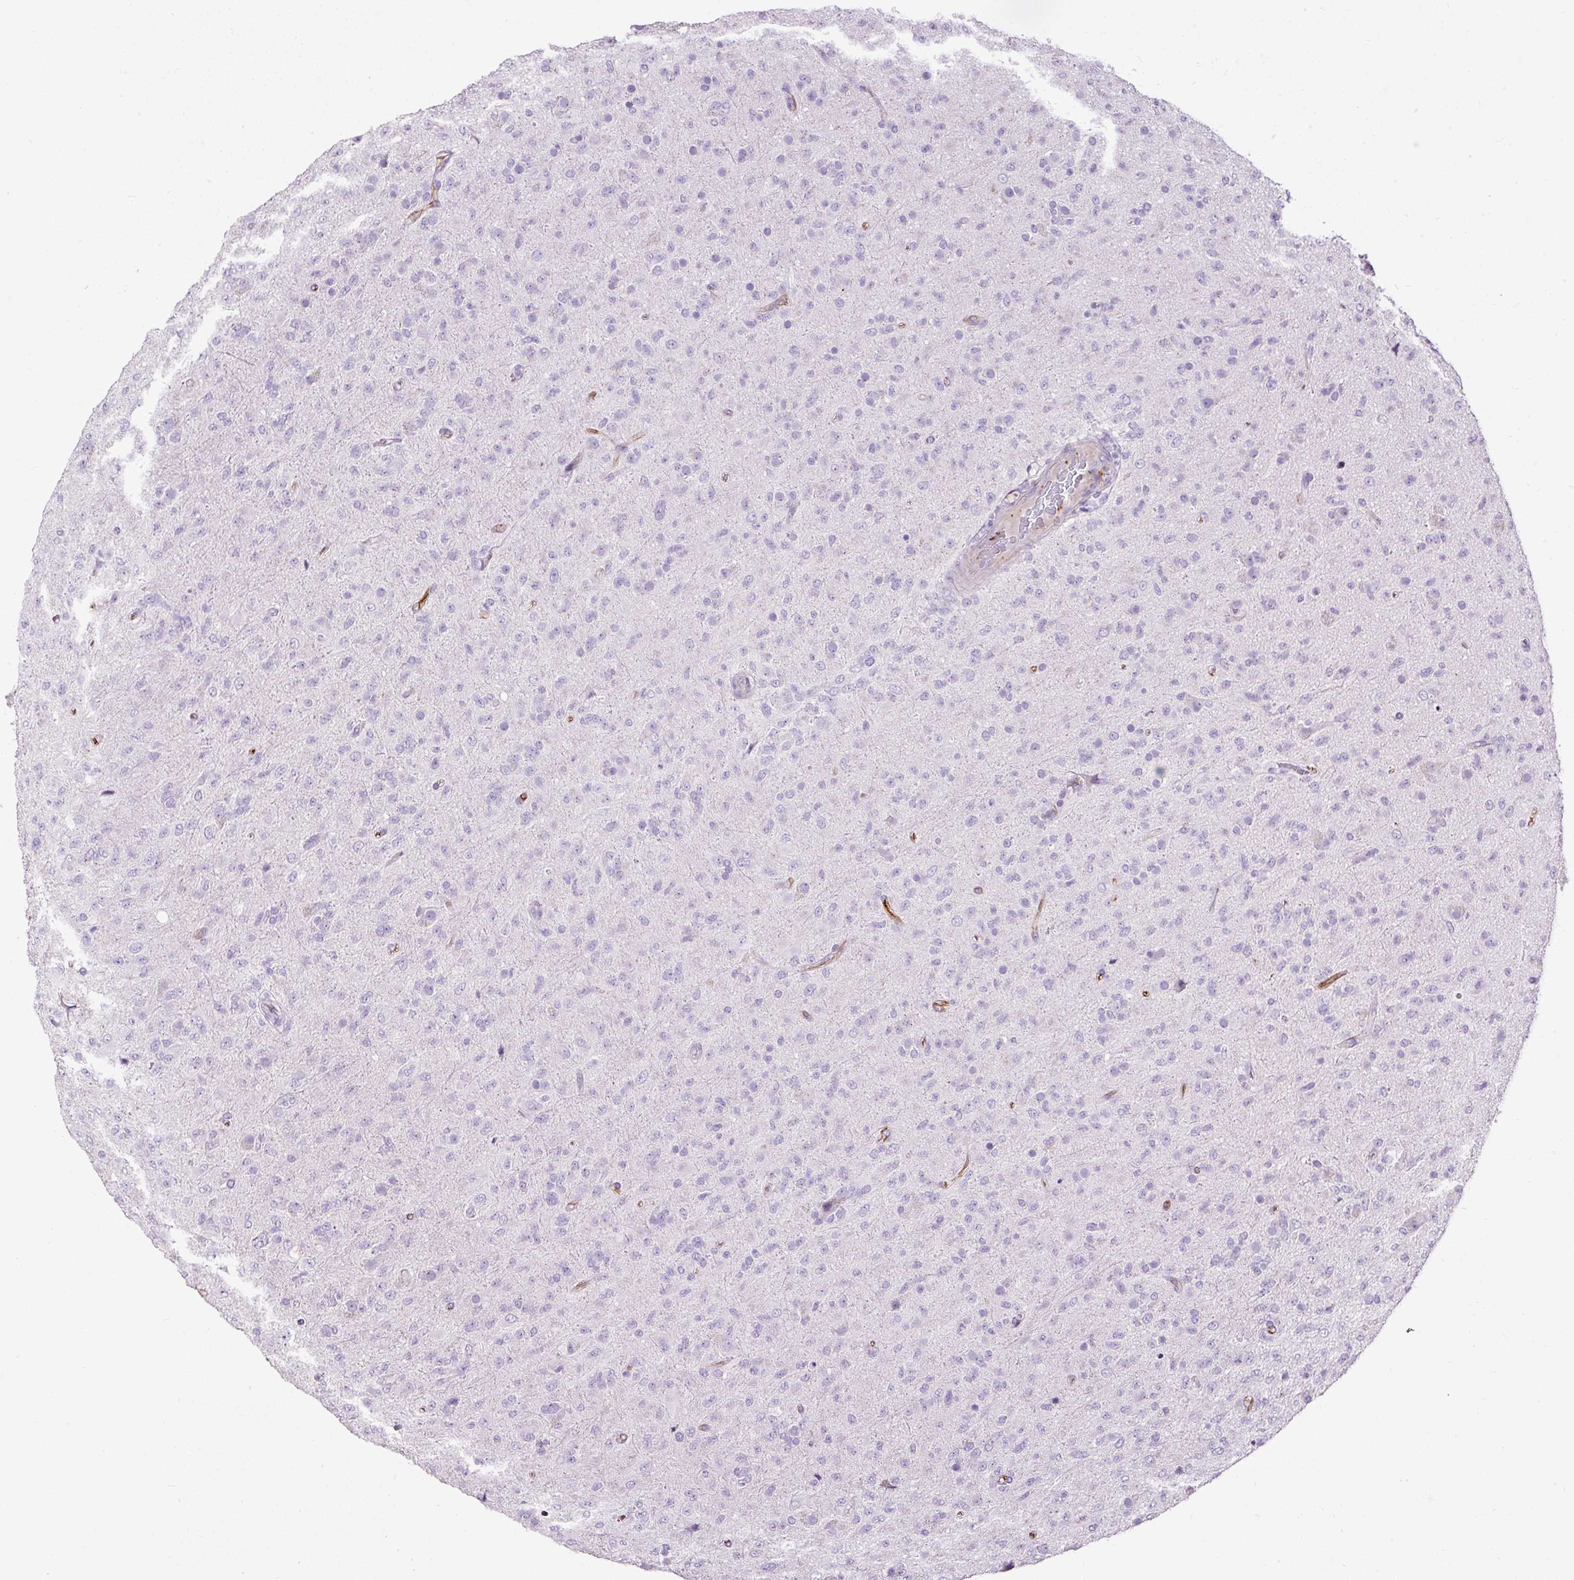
{"staining": {"intensity": "negative", "quantity": "none", "location": "none"}, "tissue": "glioma", "cell_type": "Tumor cells", "image_type": "cancer", "snomed": [{"axis": "morphology", "description": "Glioma, malignant, Low grade"}, {"axis": "topography", "description": "Brain"}], "caption": "A photomicrograph of human glioma is negative for staining in tumor cells. Nuclei are stained in blue.", "gene": "MAGEB16", "patient": {"sex": "male", "age": 65}}